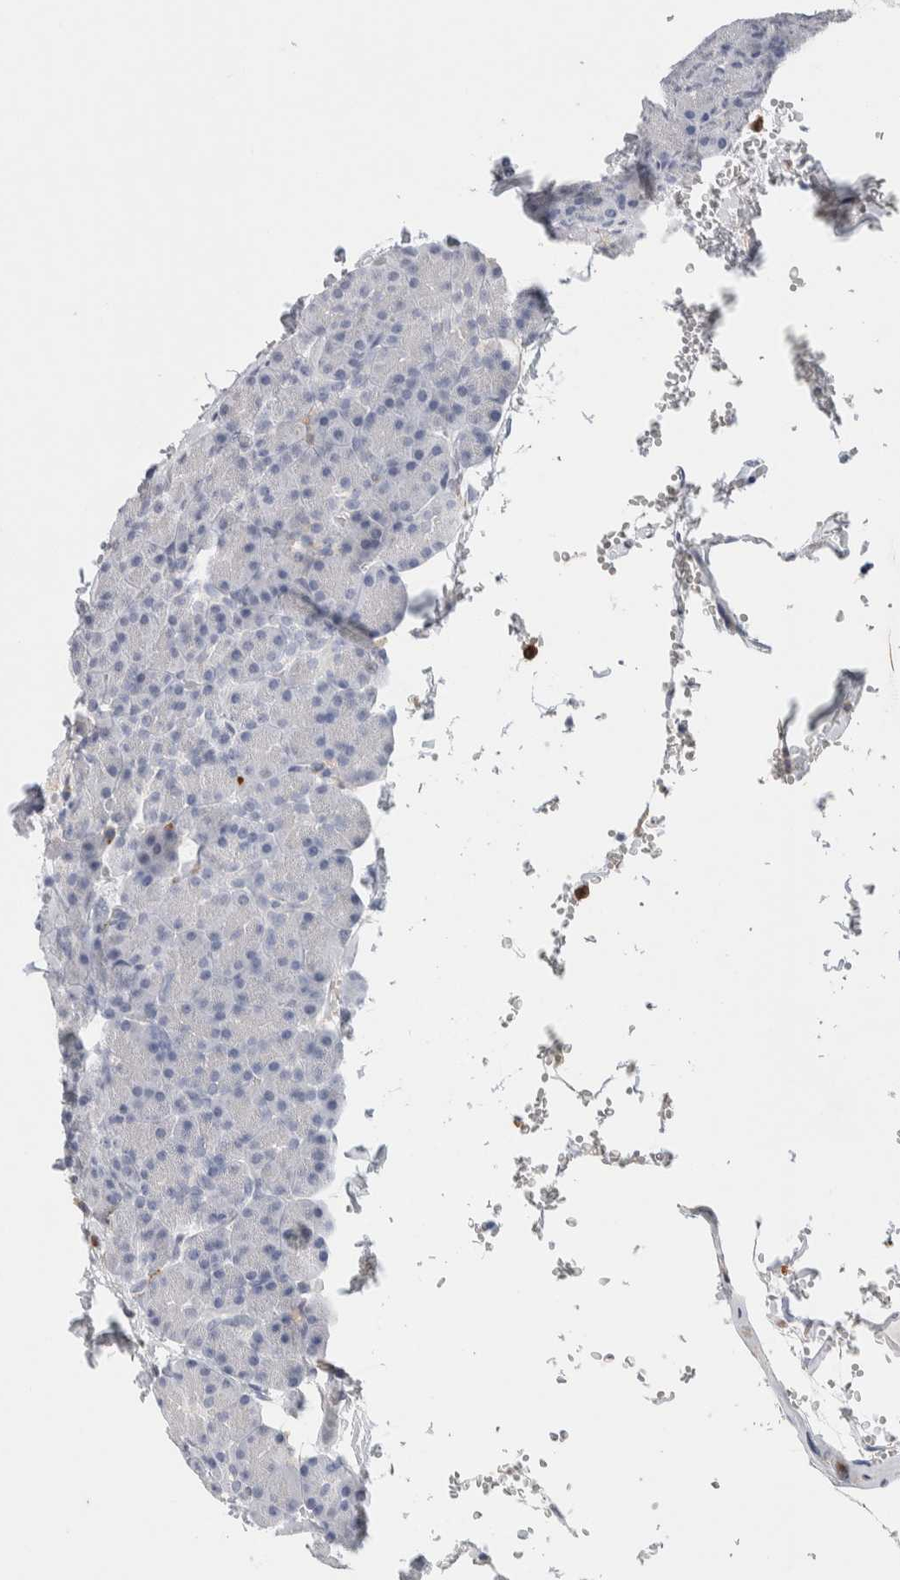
{"staining": {"intensity": "negative", "quantity": "none", "location": "none"}, "tissue": "pancreas", "cell_type": "Exocrine glandular cells", "image_type": "normal", "snomed": [{"axis": "morphology", "description": "Normal tissue, NOS"}, {"axis": "topography", "description": "Pancreas"}], "caption": "Immunohistochemistry (IHC) histopathology image of unremarkable human pancreas stained for a protein (brown), which exhibits no positivity in exocrine glandular cells.", "gene": "NCF2", "patient": {"sex": "female", "age": 43}}